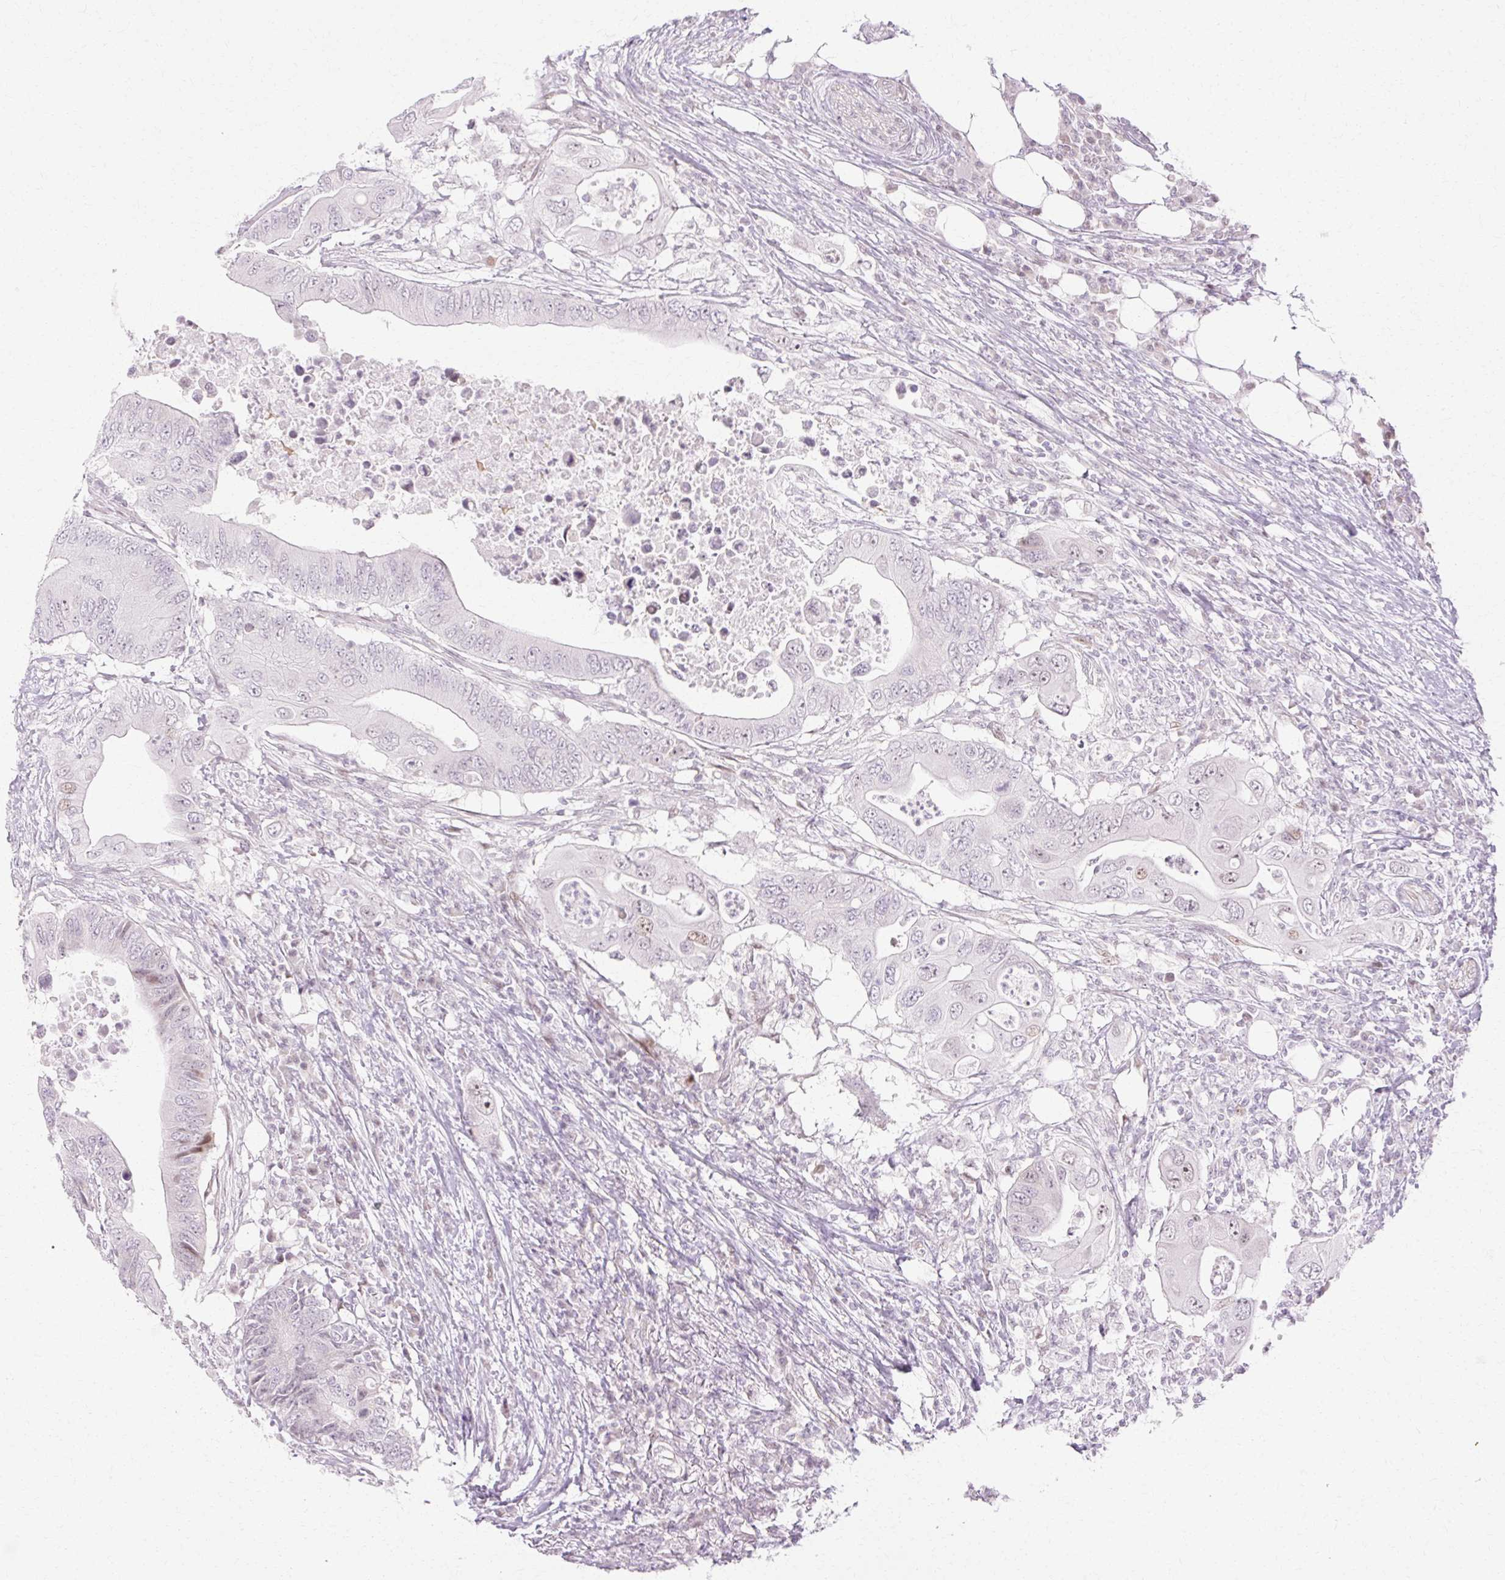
{"staining": {"intensity": "negative", "quantity": "none", "location": "none"}, "tissue": "colorectal cancer", "cell_type": "Tumor cells", "image_type": "cancer", "snomed": [{"axis": "morphology", "description": "Adenocarcinoma, NOS"}, {"axis": "topography", "description": "Colon"}], "caption": "Tumor cells show no significant positivity in colorectal cancer (adenocarcinoma). (DAB immunohistochemistry (IHC) visualized using brightfield microscopy, high magnification).", "gene": "C3orf49", "patient": {"sex": "male", "age": 71}}